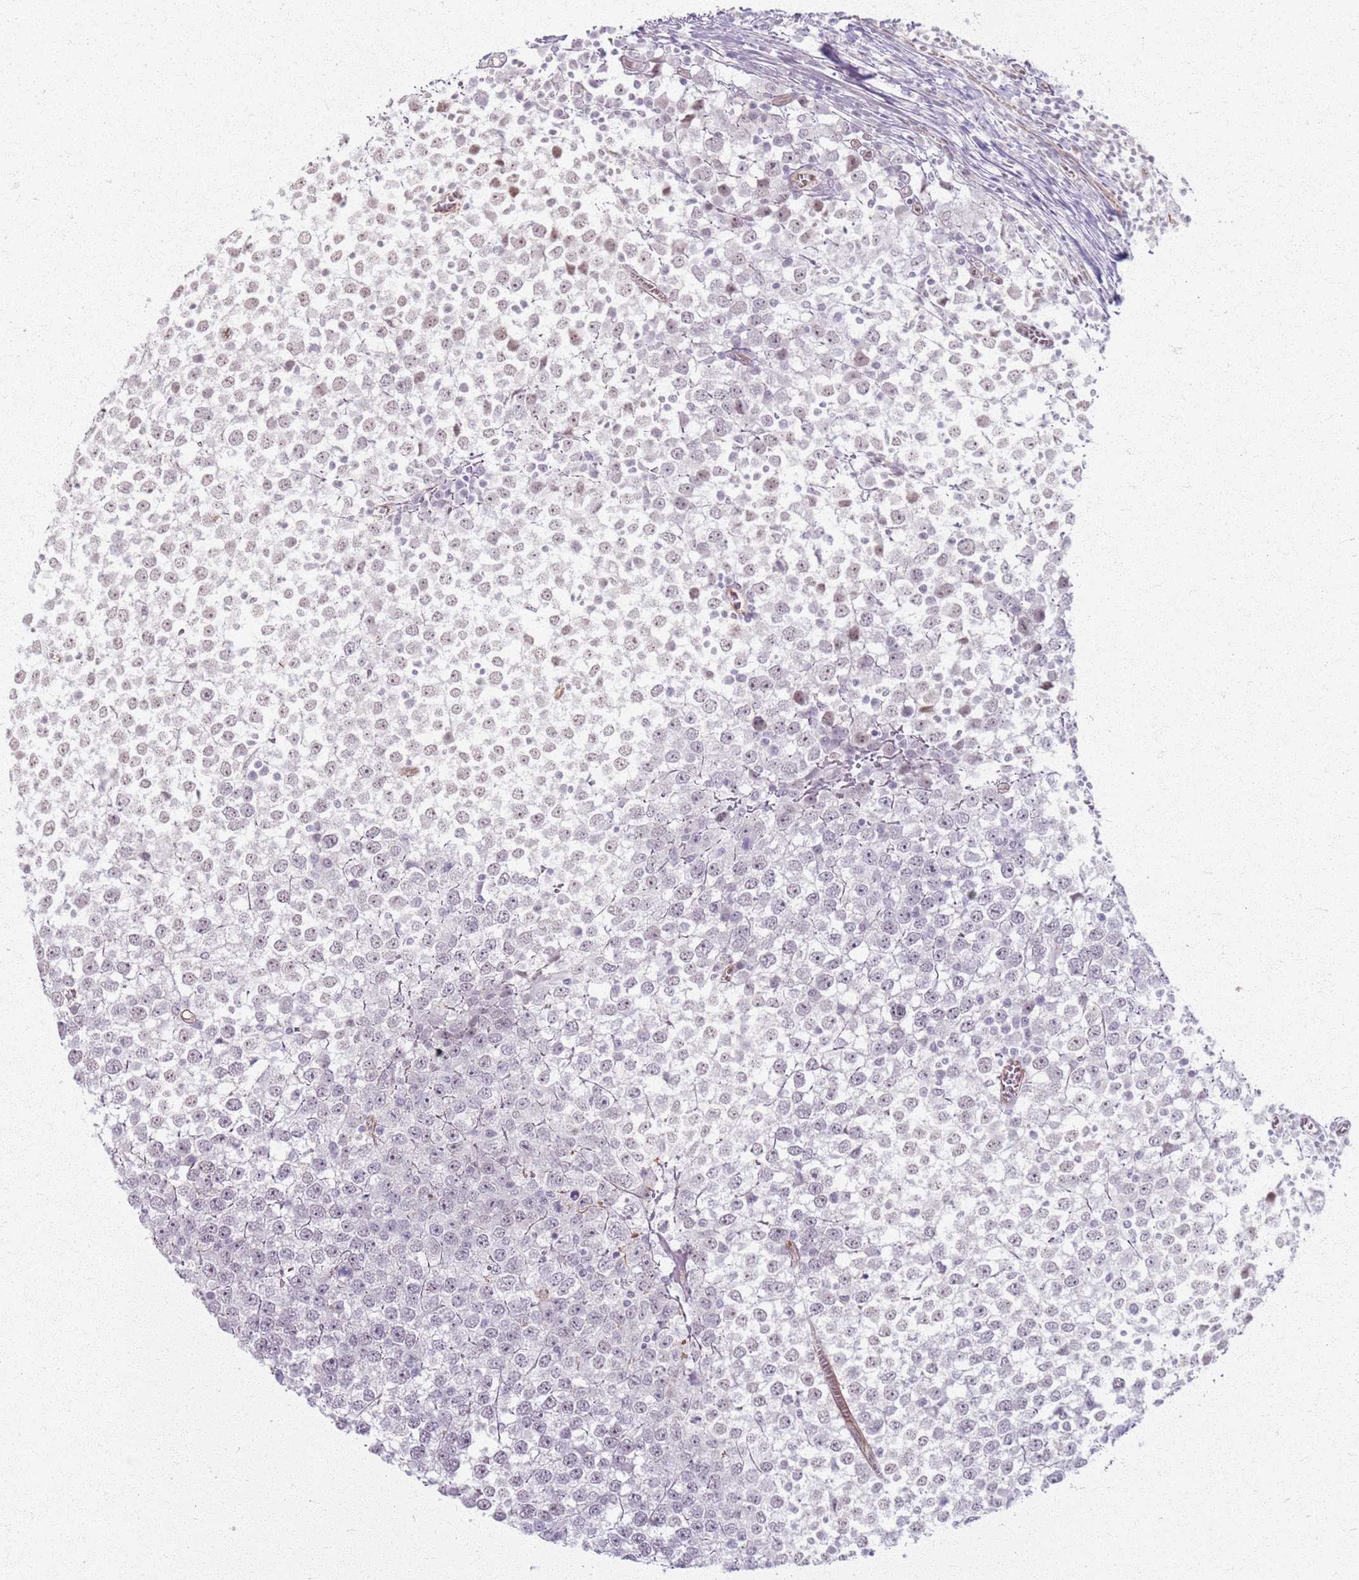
{"staining": {"intensity": "weak", "quantity": "<25%", "location": "nuclear"}, "tissue": "testis cancer", "cell_type": "Tumor cells", "image_type": "cancer", "snomed": [{"axis": "morphology", "description": "Seminoma, NOS"}, {"axis": "topography", "description": "Testis"}], "caption": "Human testis seminoma stained for a protein using immunohistochemistry shows no staining in tumor cells.", "gene": "KCNA5", "patient": {"sex": "male", "age": 65}}